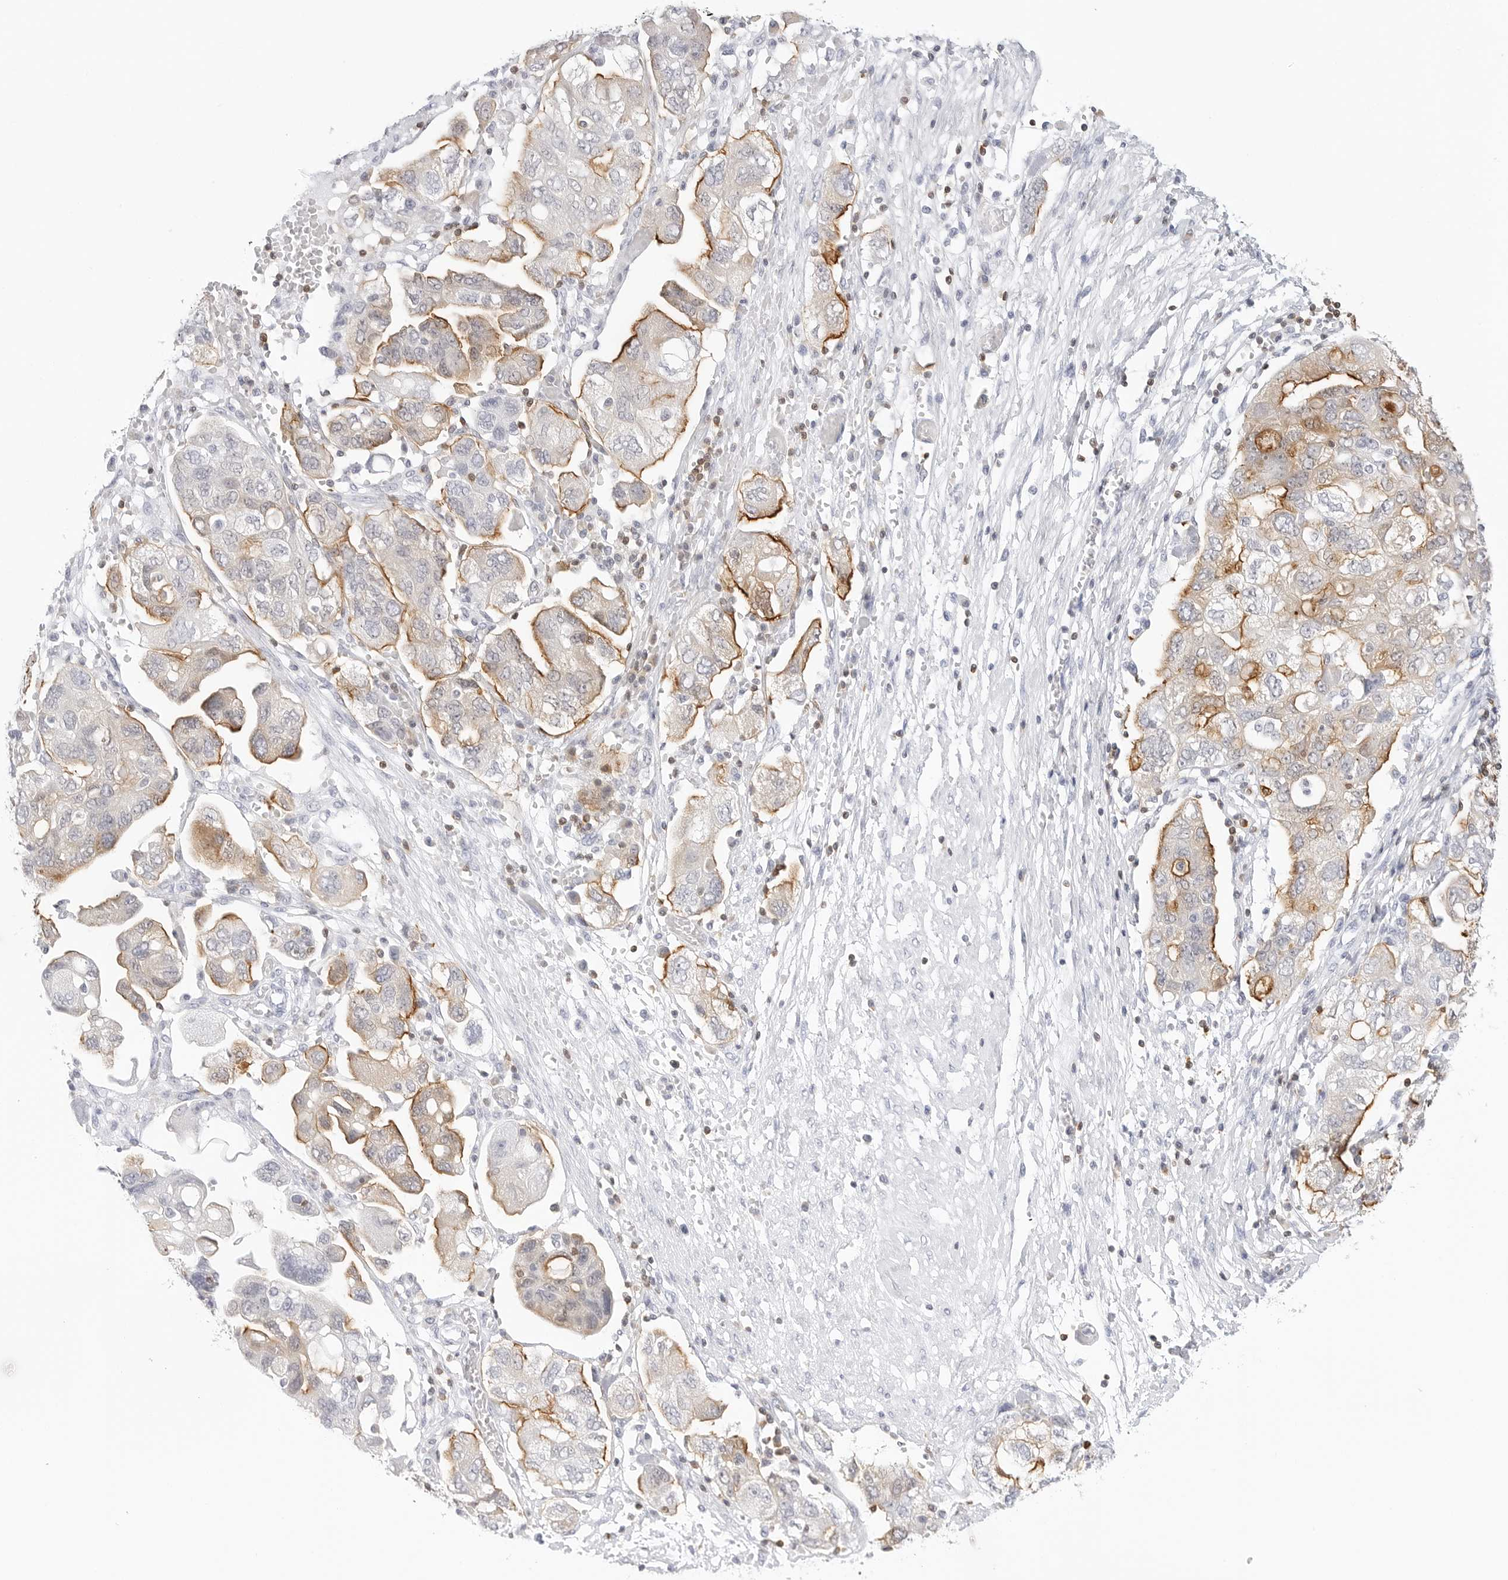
{"staining": {"intensity": "strong", "quantity": "25%-75%", "location": "cytoplasmic/membranous"}, "tissue": "ovarian cancer", "cell_type": "Tumor cells", "image_type": "cancer", "snomed": [{"axis": "morphology", "description": "Carcinoma, NOS"}, {"axis": "morphology", "description": "Cystadenocarcinoma, serous, NOS"}, {"axis": "topography", "description": "Ovary"}], "caption": "DAB (3,3'-diaminobenzidine) immunohistochemical staining of serous cystadenocarcinoma (ovarian) exhibits strong cytoplasmic/membranous protein staining in approximately 25%-75% of tumor cells. (IHC, brightfield microscopy, high magnification).", "gene": "SLC9A3R1", "patient": {"sex": "female", "age": 69}}